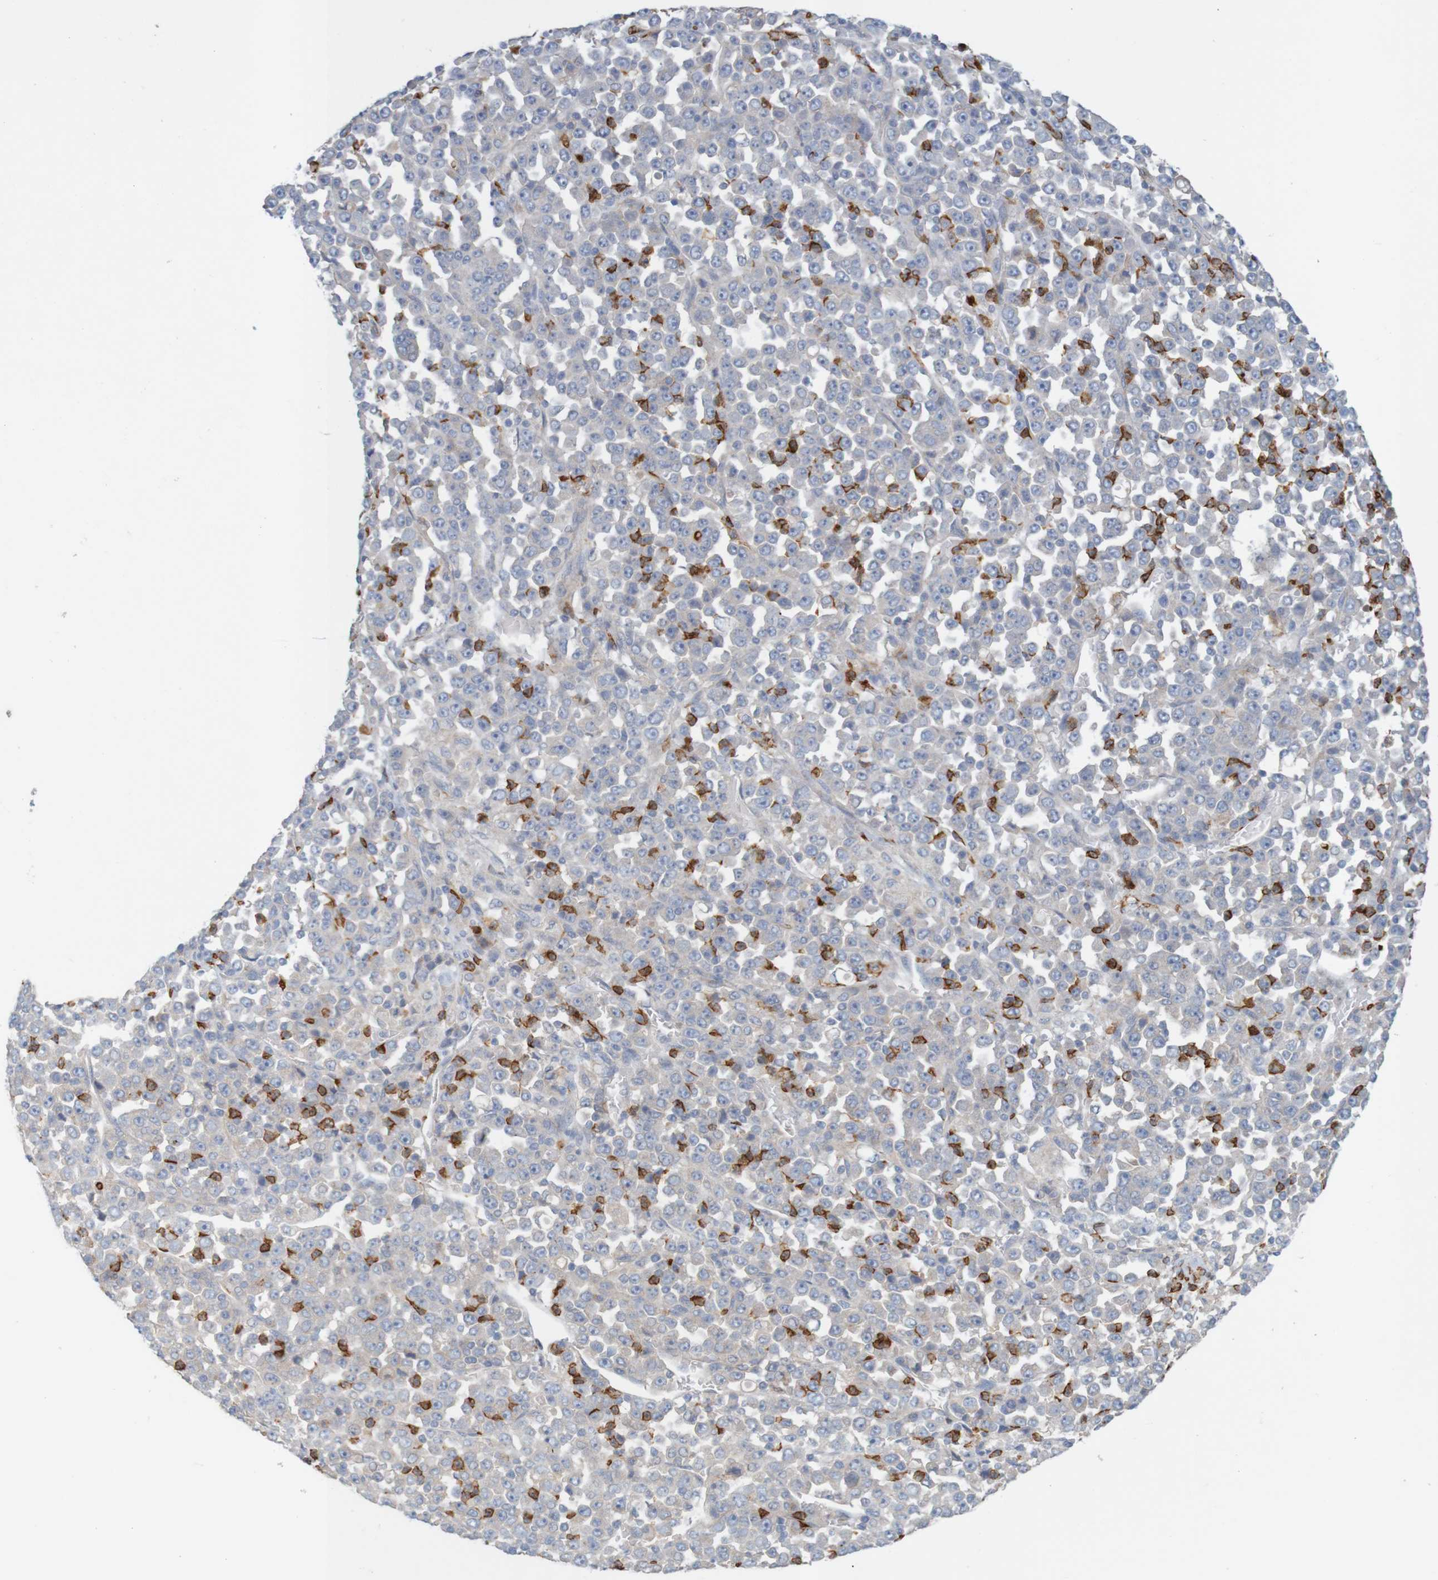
{"staining": {"intensity": "negative", "quantity": "none", "location": "none"}, "tissue": "stomach cancer", "cell_type": "Tumor cells", "image_type": "cancer", "snomed": [{"axis": "morphology", "description": "Normal tissue, NOS"}, {"axis": "morphology", "description": "Adenocarcinoma, NOS"}, {"axis": "topography", "description": "Stomach, upper"}, {"axis": "topography", "description": "Stomach"}], "caption": "Tumor cells show no significant protein positivity in adenocarcinoma (stomach).", "gene": "KRT23", "patient": {"sex": "male", "age": 59}}